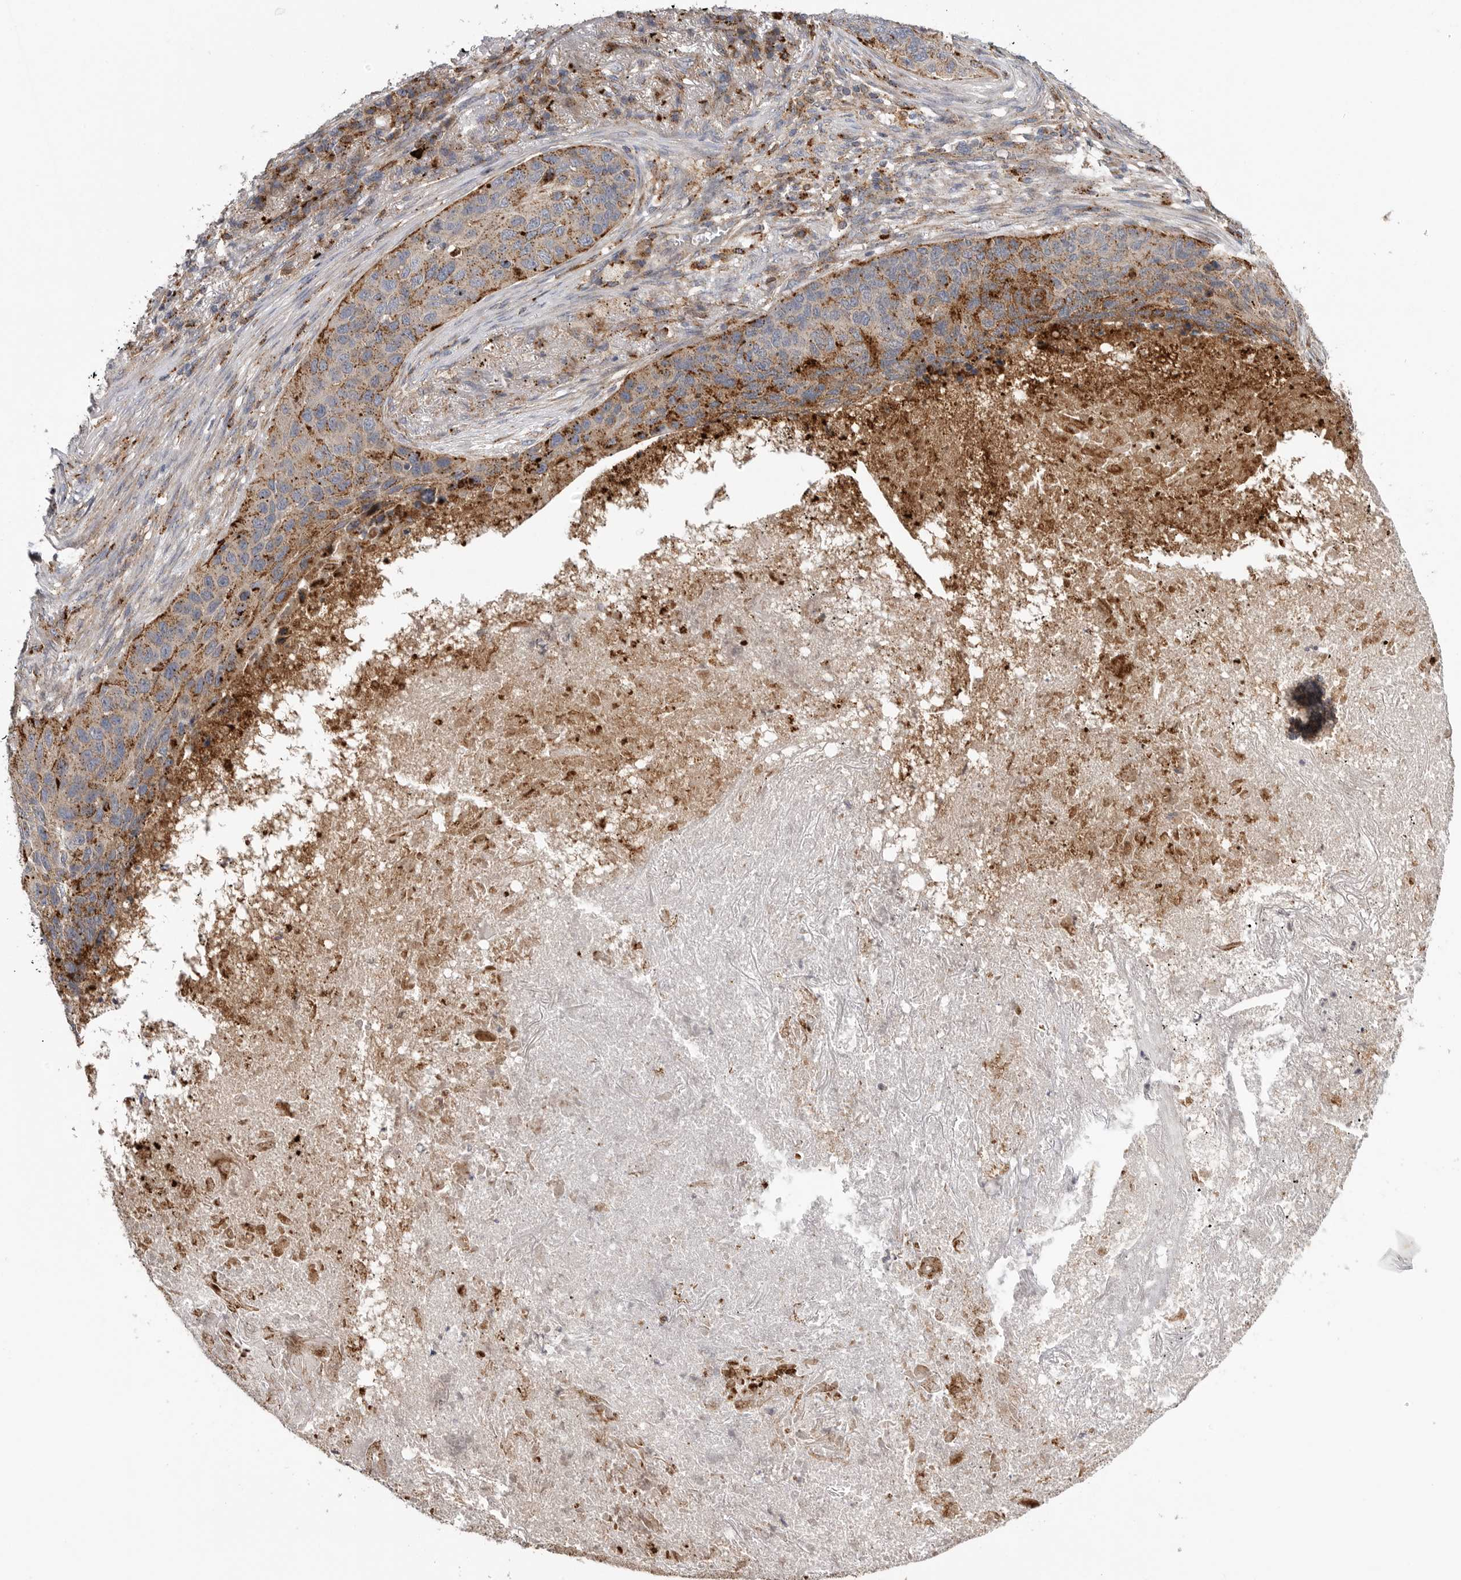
{"staining": {"intensity": "moderate", "quantity": "25%-75%", "location": "cytoplasmic/membranous"}, "tissue": "lung cancer", "cell_type": "Tumor cells", "image_type": "cancer", "snomed": [{"axis": "morphology", "description": "Squamous cell carcinoma, NOS"}, {"axis": "topography", "description": "Lung"}], "caption": "The histopathology image displays a brown stain indicating the presence of a protein in the cytoplasmic/membranous of tumor cells in squamous cell carcinoma (lung).", "gene": "GALNS", "patient": {"sex": "female", "age": 63}}